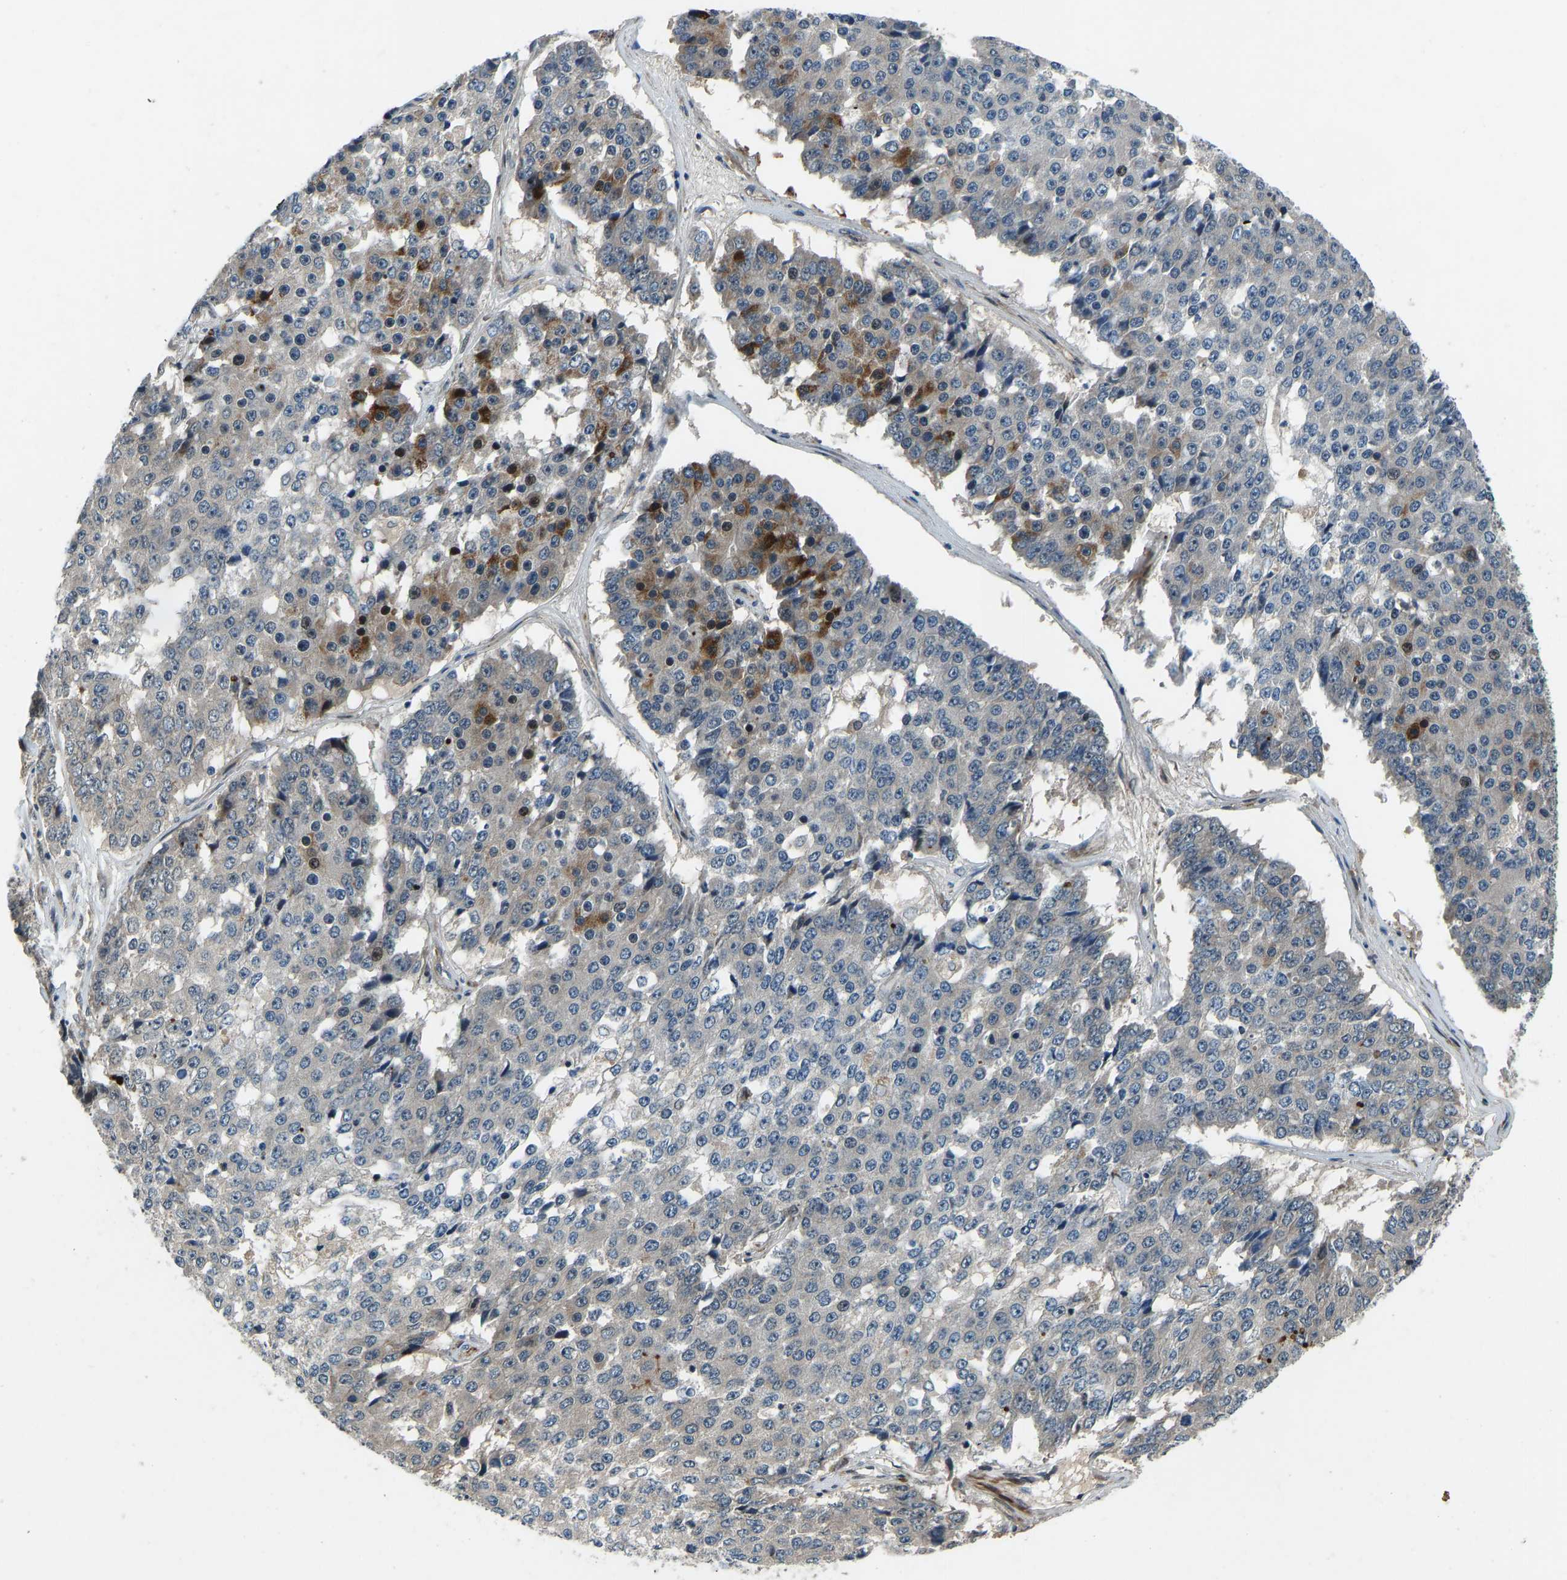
{"staining": {"intensity": "moderate", "quantity": "<25%", "location": "cytoplasmic/membranous"}, "tissue": "pancreatic cancer", "cell_type": "Tumor cells", "image_type": "cancer", "snomed": [{"axis": "morphology", "description": "Adenocarcinoma, NOS"}, {"axis": "topography", "description": "Pancreas"}], "caption": "Immunohistochemistry photomicrograph of neoplastic tissue: human pancreatic adenocarcinoma stained using immunohistochemistry exhibits low levels of moderate protein expression localized specifically in the cytoplasmic/membranous of tumor cells, appearing as a cytoplasmic/membranous brown color.", "gene": "RLIM", "patient": {"sex": "male", "age": 50}}